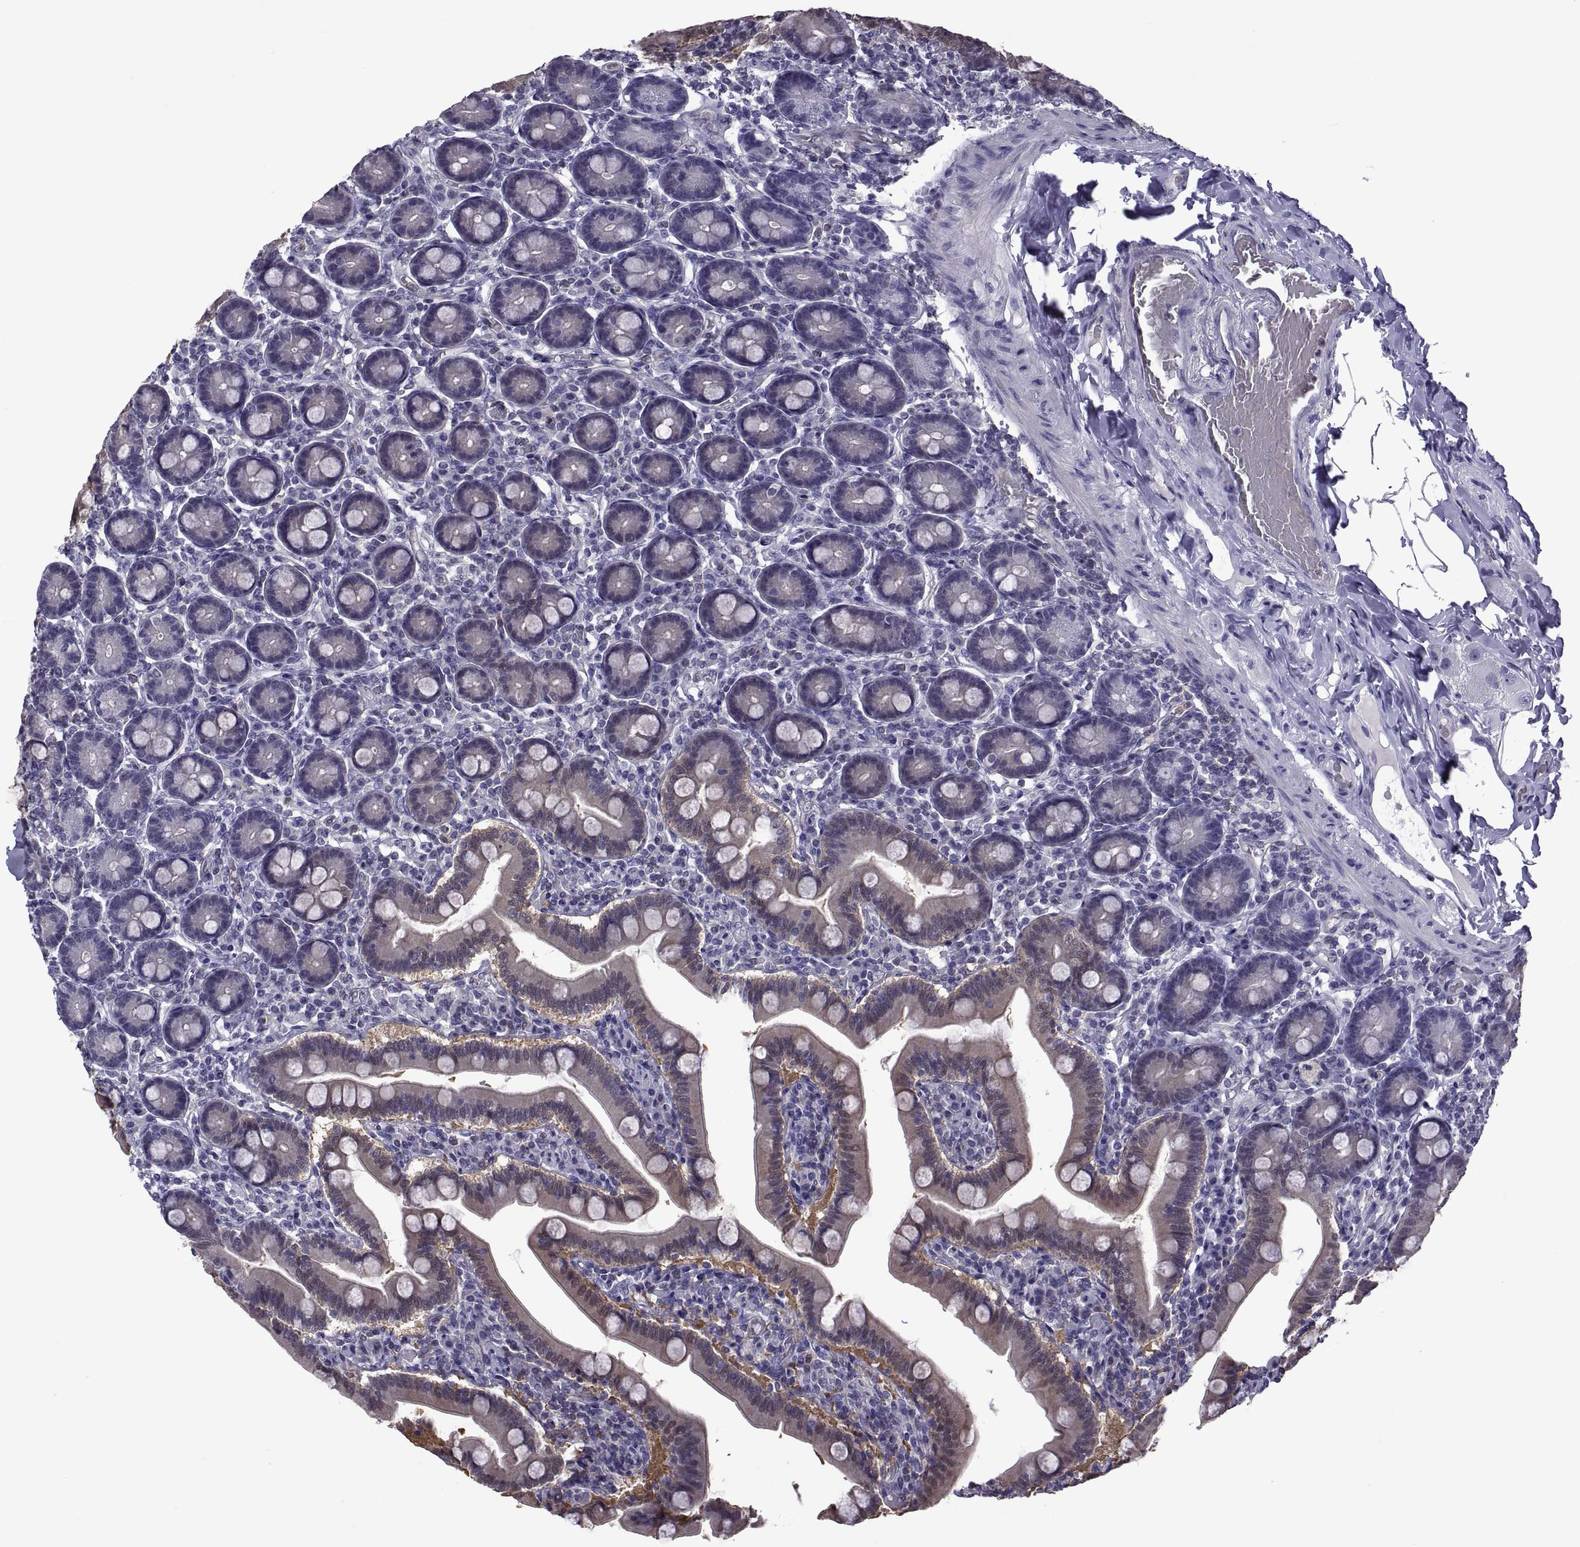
{"staining": {"intensity": "negative", "quantity": "none", "location": "none"}, "tissue": "small intestine", "cell_type": "Glandular cells", "image_type": "normal", "snomed": [{"axis": "morphology", "description": "Normal tissue, NOS"}, {"axis": "topography", "description": "Small intestine"}], "caption": "A high-resolution histopathology image shows immunohistochemistry (IHC) staining of normal small intestine, which exhibits no significant positivity in glandular cells. (DAB (3,3'-diaminobenzidine) immunohistochemistry (IHC) with hematoxylin counter stain).", "gene": "LCN9", "patient": {"sex": "male", "age": 66}}